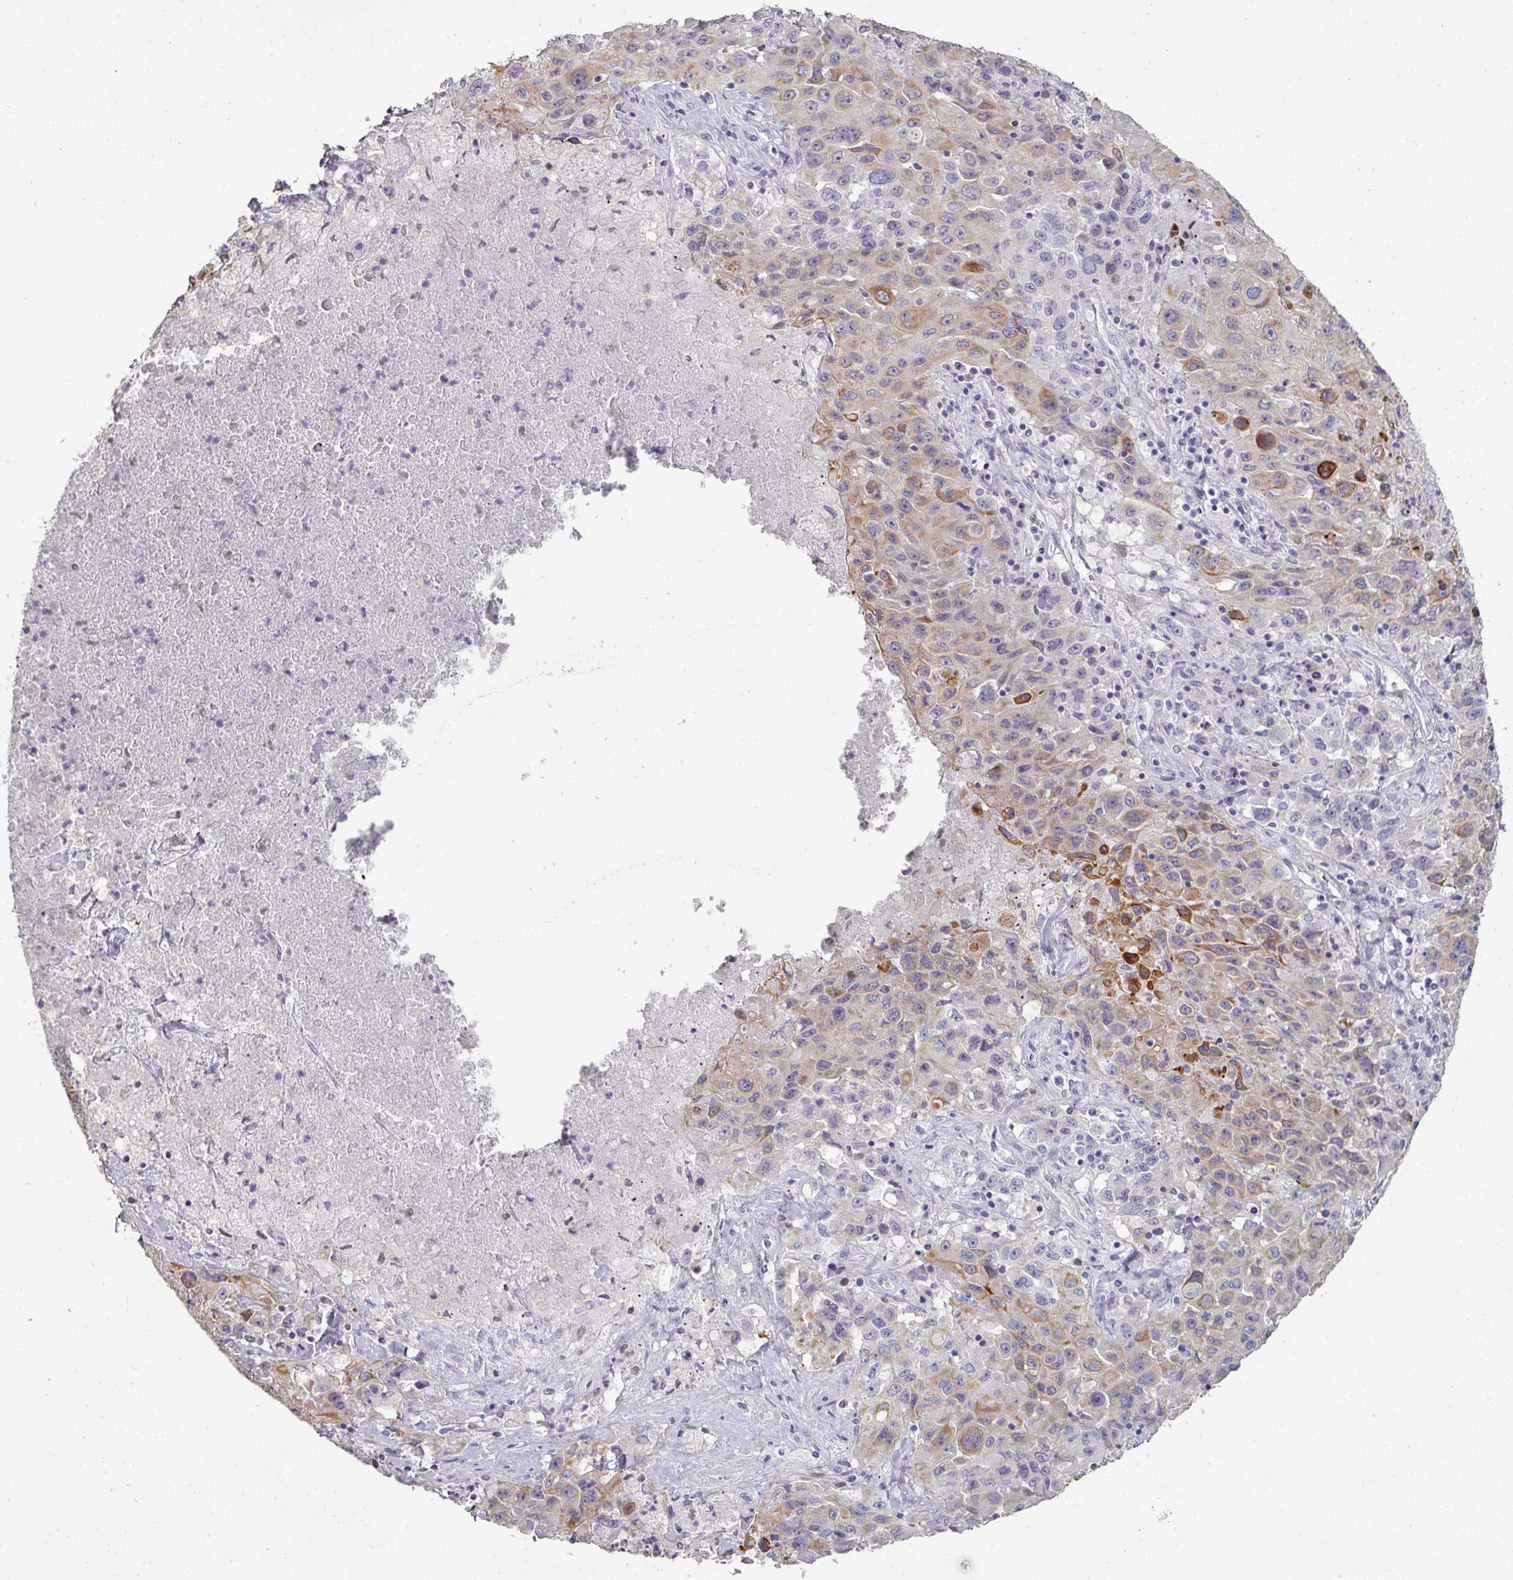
{"staining": {"intensity": "moderate", "quantity": "<25%", "location": "cytoplasmic/membranous"}, "tissue": "lung cancer", "cell_type": "Tumor cells", "image_type": "cancer", "snomed": [{"axis": "morphology", "description": "Squamous cell carcinoma, NOS"}, {"axis": "topography", "description": "Lung"}], "caption": "Tumor cells display moderate cytoplasmic/membranous expression in about <25% of cells in lung cancer (squamous cell carcinoma).", "gene": "GTF2H3", "patient": {"sex": "male", "age": 63}}